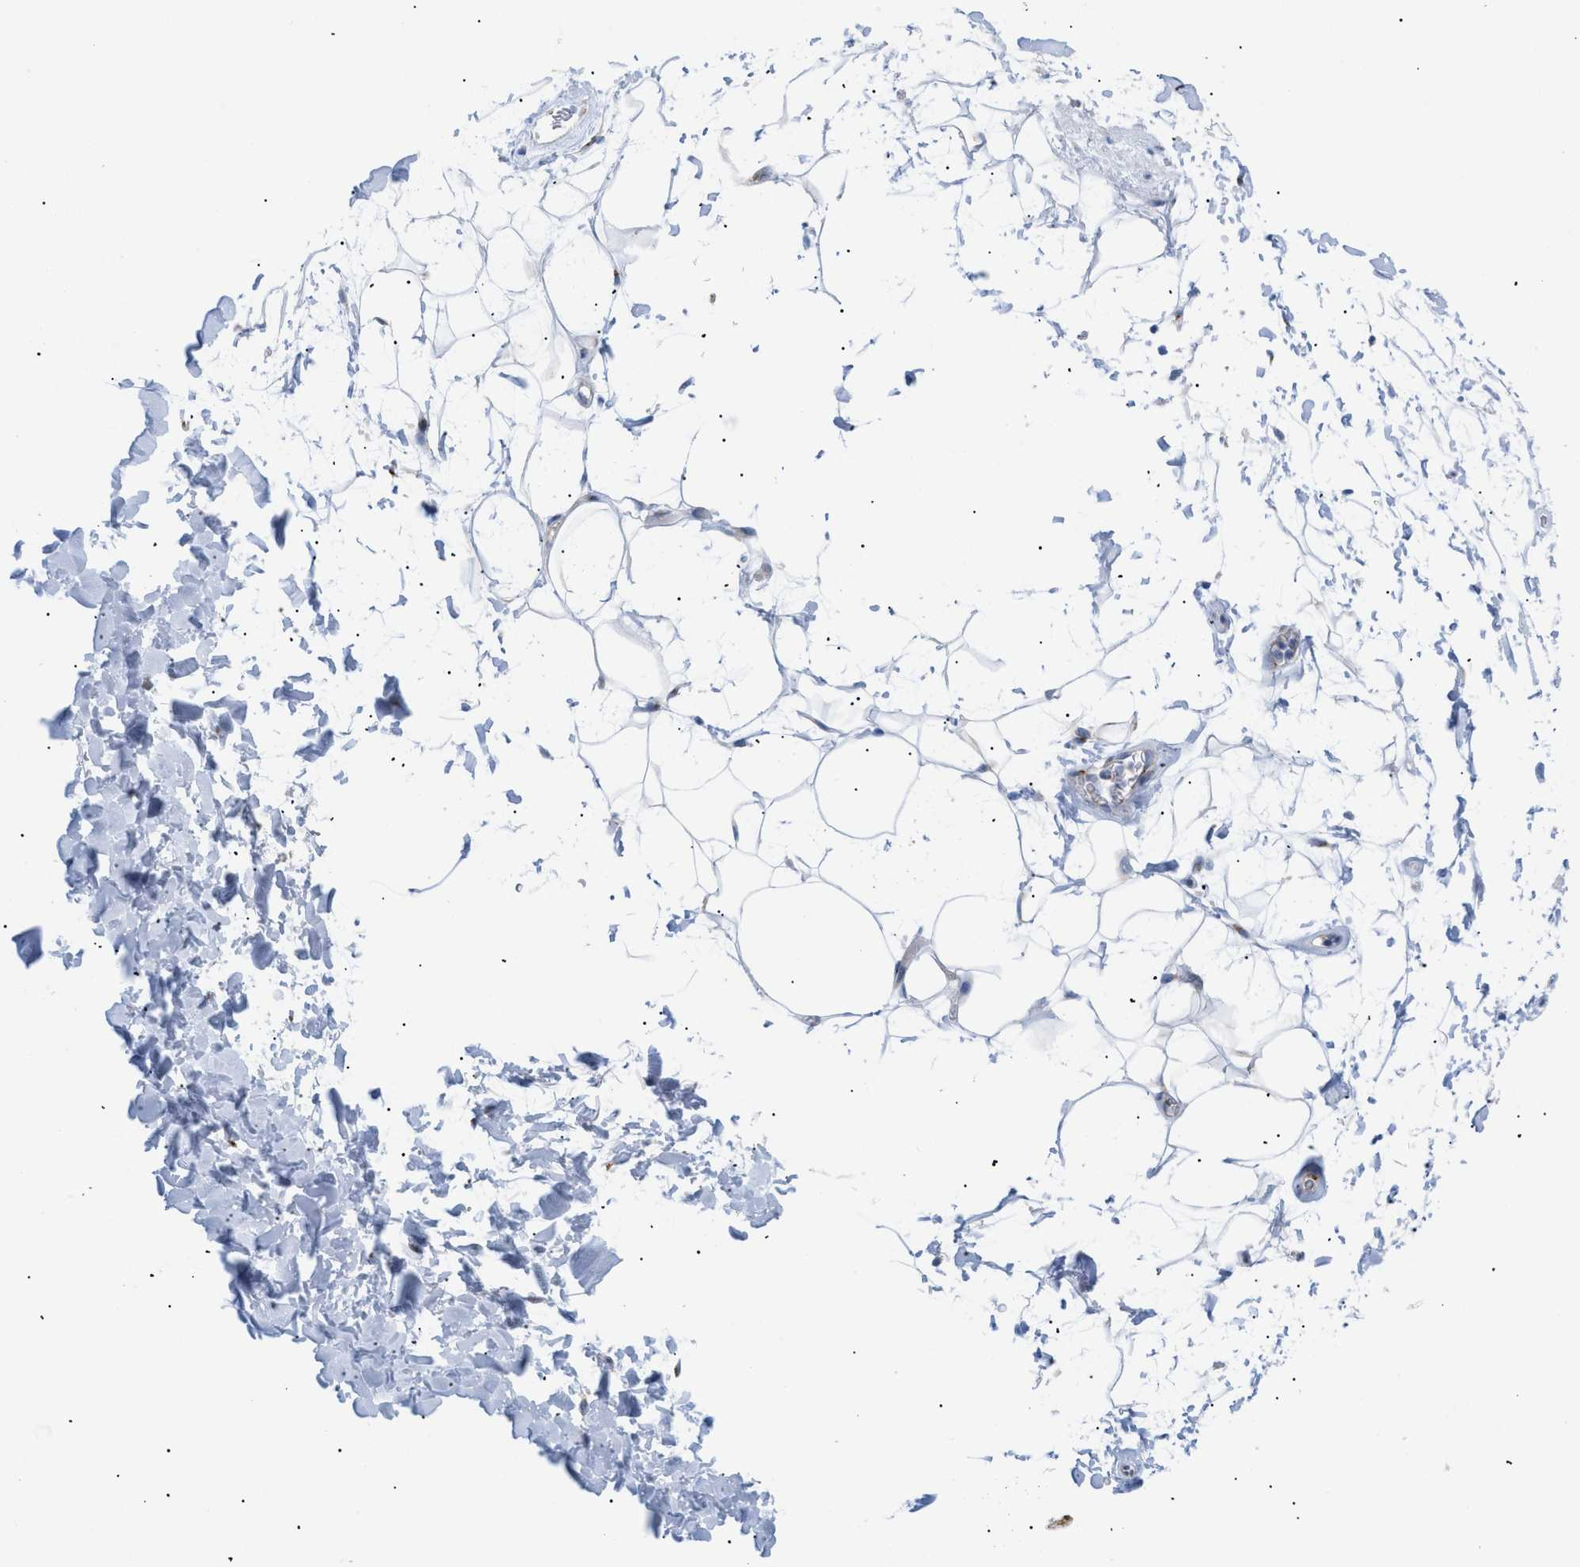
{"staining": {"intensity": "moderate", "quantity": ">75%", "location": "cytoplasmic/membranous"}, "tissue": "adipose tissue", "cell_type": "Adipocytes", "image_type": "normal", "snomed": [{"axis": "morphology", "description": "Normal tissue, NOS"}, {"axis": "topography", "description": "Soft tissue"}], "caption": "Adipose tissue stained with immunohistochemistry (IHC) displays moderate cytoplasmic/membranous positivity in approximately >75% of adipocytes.", "gene": "TMEM17", "patient": {"sex": "male", "age": 72}}